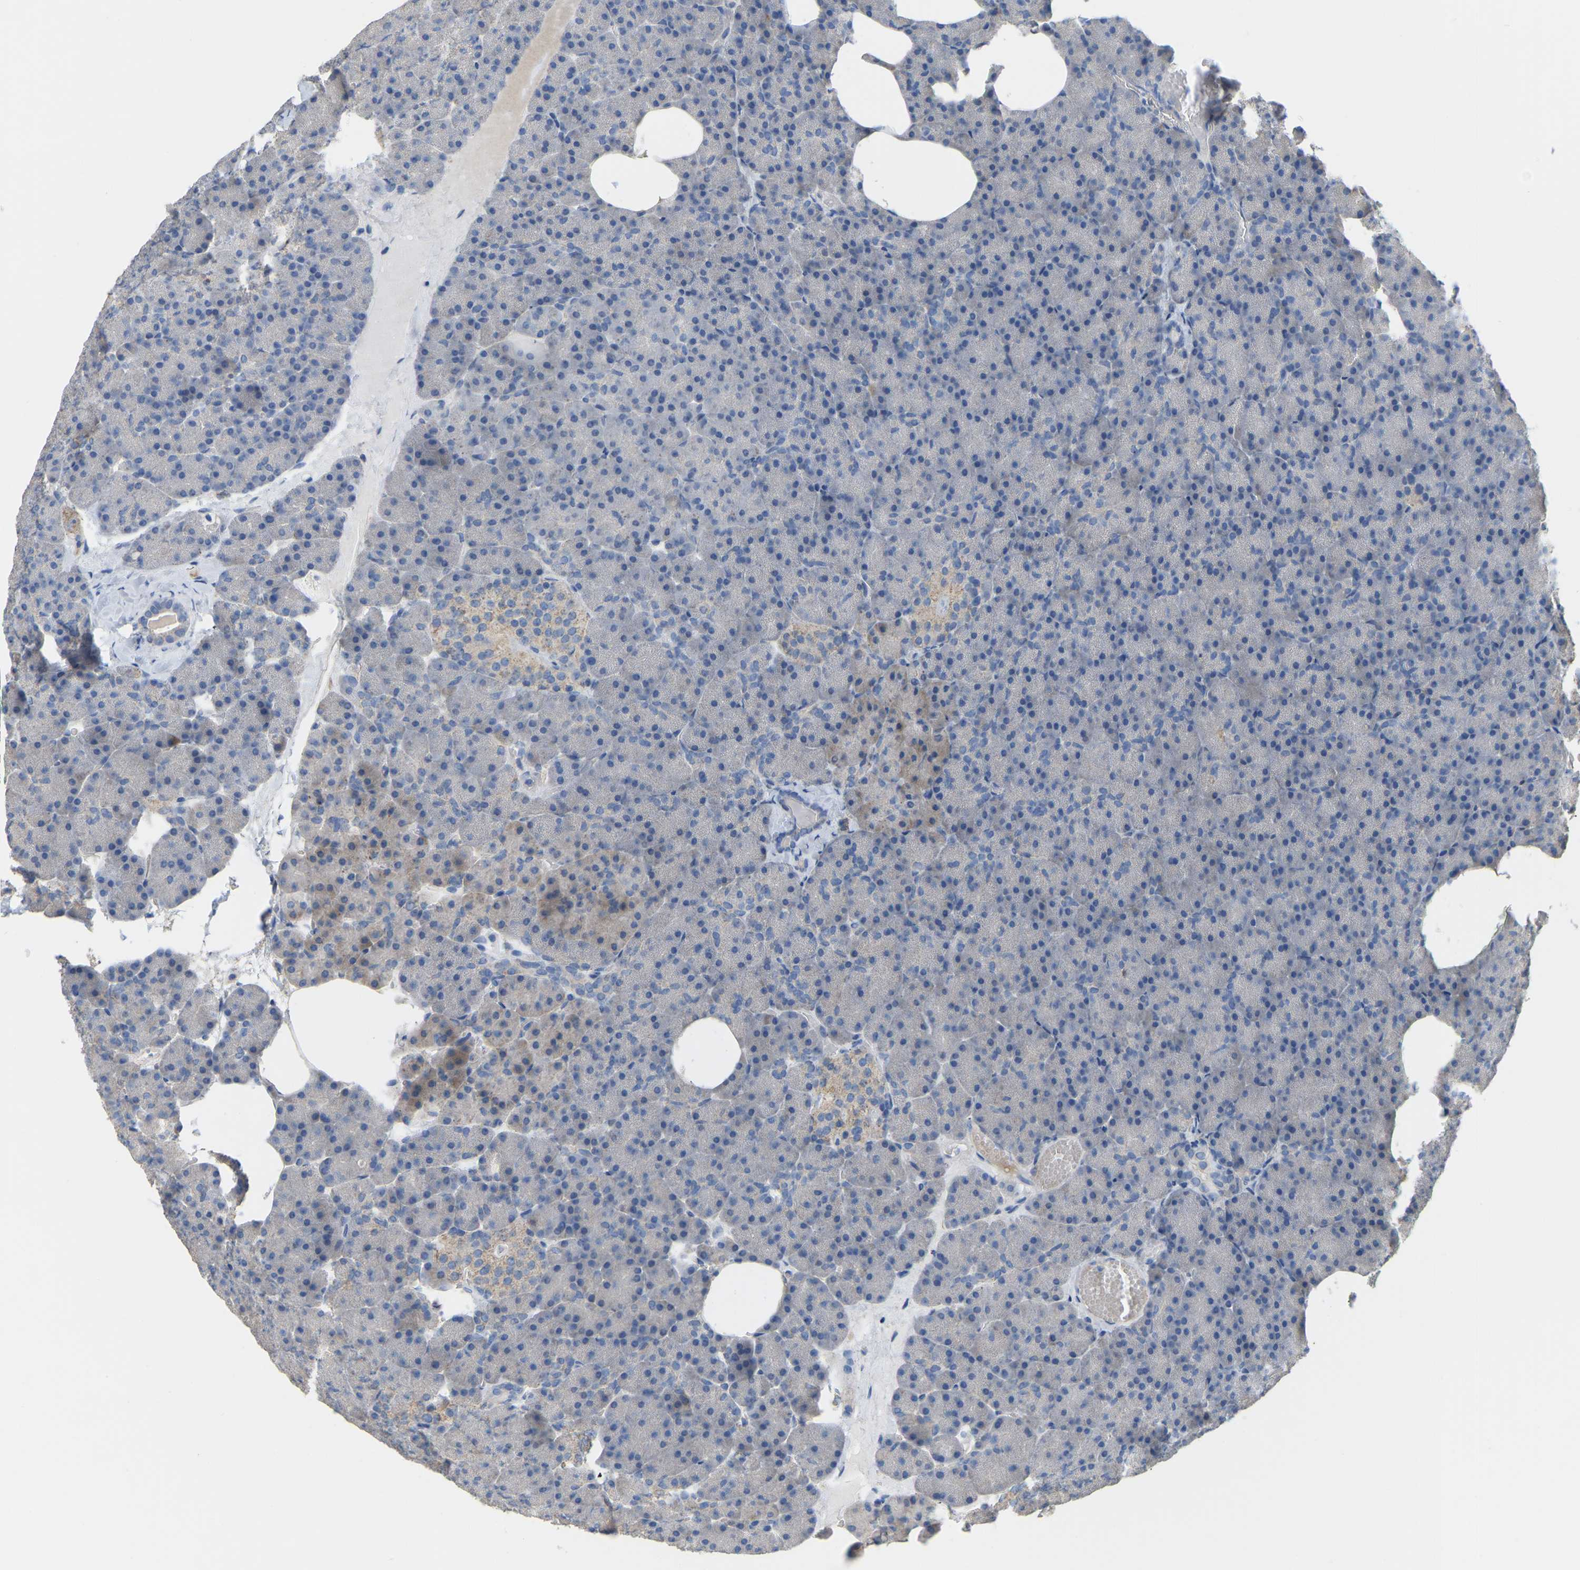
{"staining": {"intensity": "negative", "quantity": "none", "location": "none"}, "tissue": "pancreas", "cell_type": "Exocrine glandular cells", "image_type": "normal", "snomed": [{"axis": "morphology", "description": "Normal tissue, NOS"}, {"axis": "topography", "description": "Pancreas"}], "caption": "High power microscopy image of an IHC image of benign pancreas, revealing no significant positivity in exocrine glandular cells.", "gene": "SERPINB5", "patient": {"sex": "female", "age": 35}}